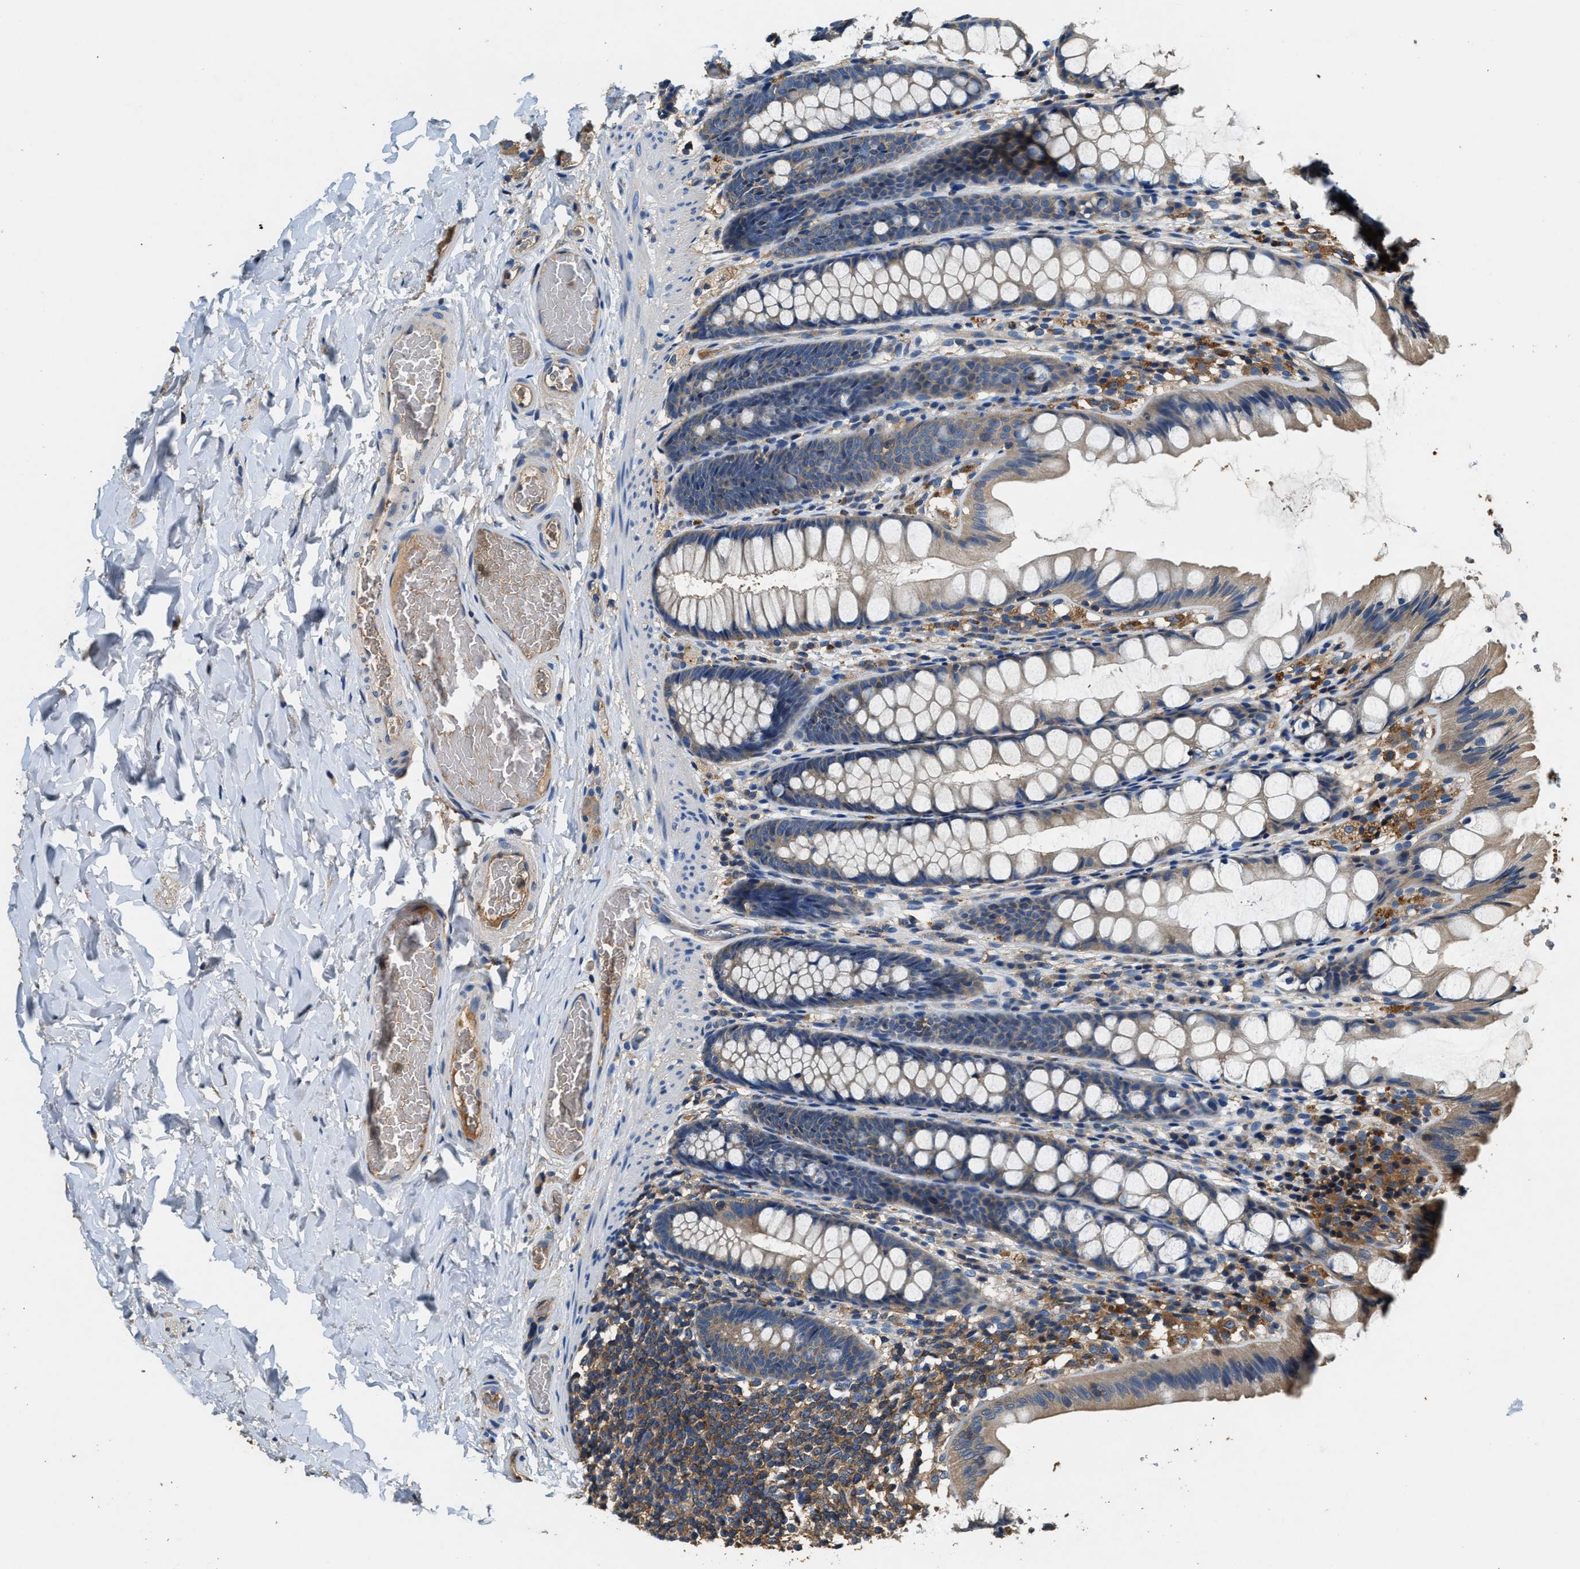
{"staining": {"intensity": "weak", "quantity": ">75%", "location": "cytoplasmic/membranous"}, "tissue": "colon", "cell_type": "Endothelial cells", "image_type": "normal", "snomed": [{"axis": "morphology", "description": "Normal tissue, NOS"}, {"axis": "topography", "description": "Colon"}], "caption": "IHC staining of unremarkable colon, which demonstrates low levels of weak cytoplasmic/membranous staining in about >75% of endothelial cells indicating weak cytoplasmic/membranous protein staining. The staining was performed using DAB (brown) for protein detection and nuclei were counterstained in hematoxylin (blue).", "gene": "BLOC1S1", "patient": {"sex": "male", "age": 47}}